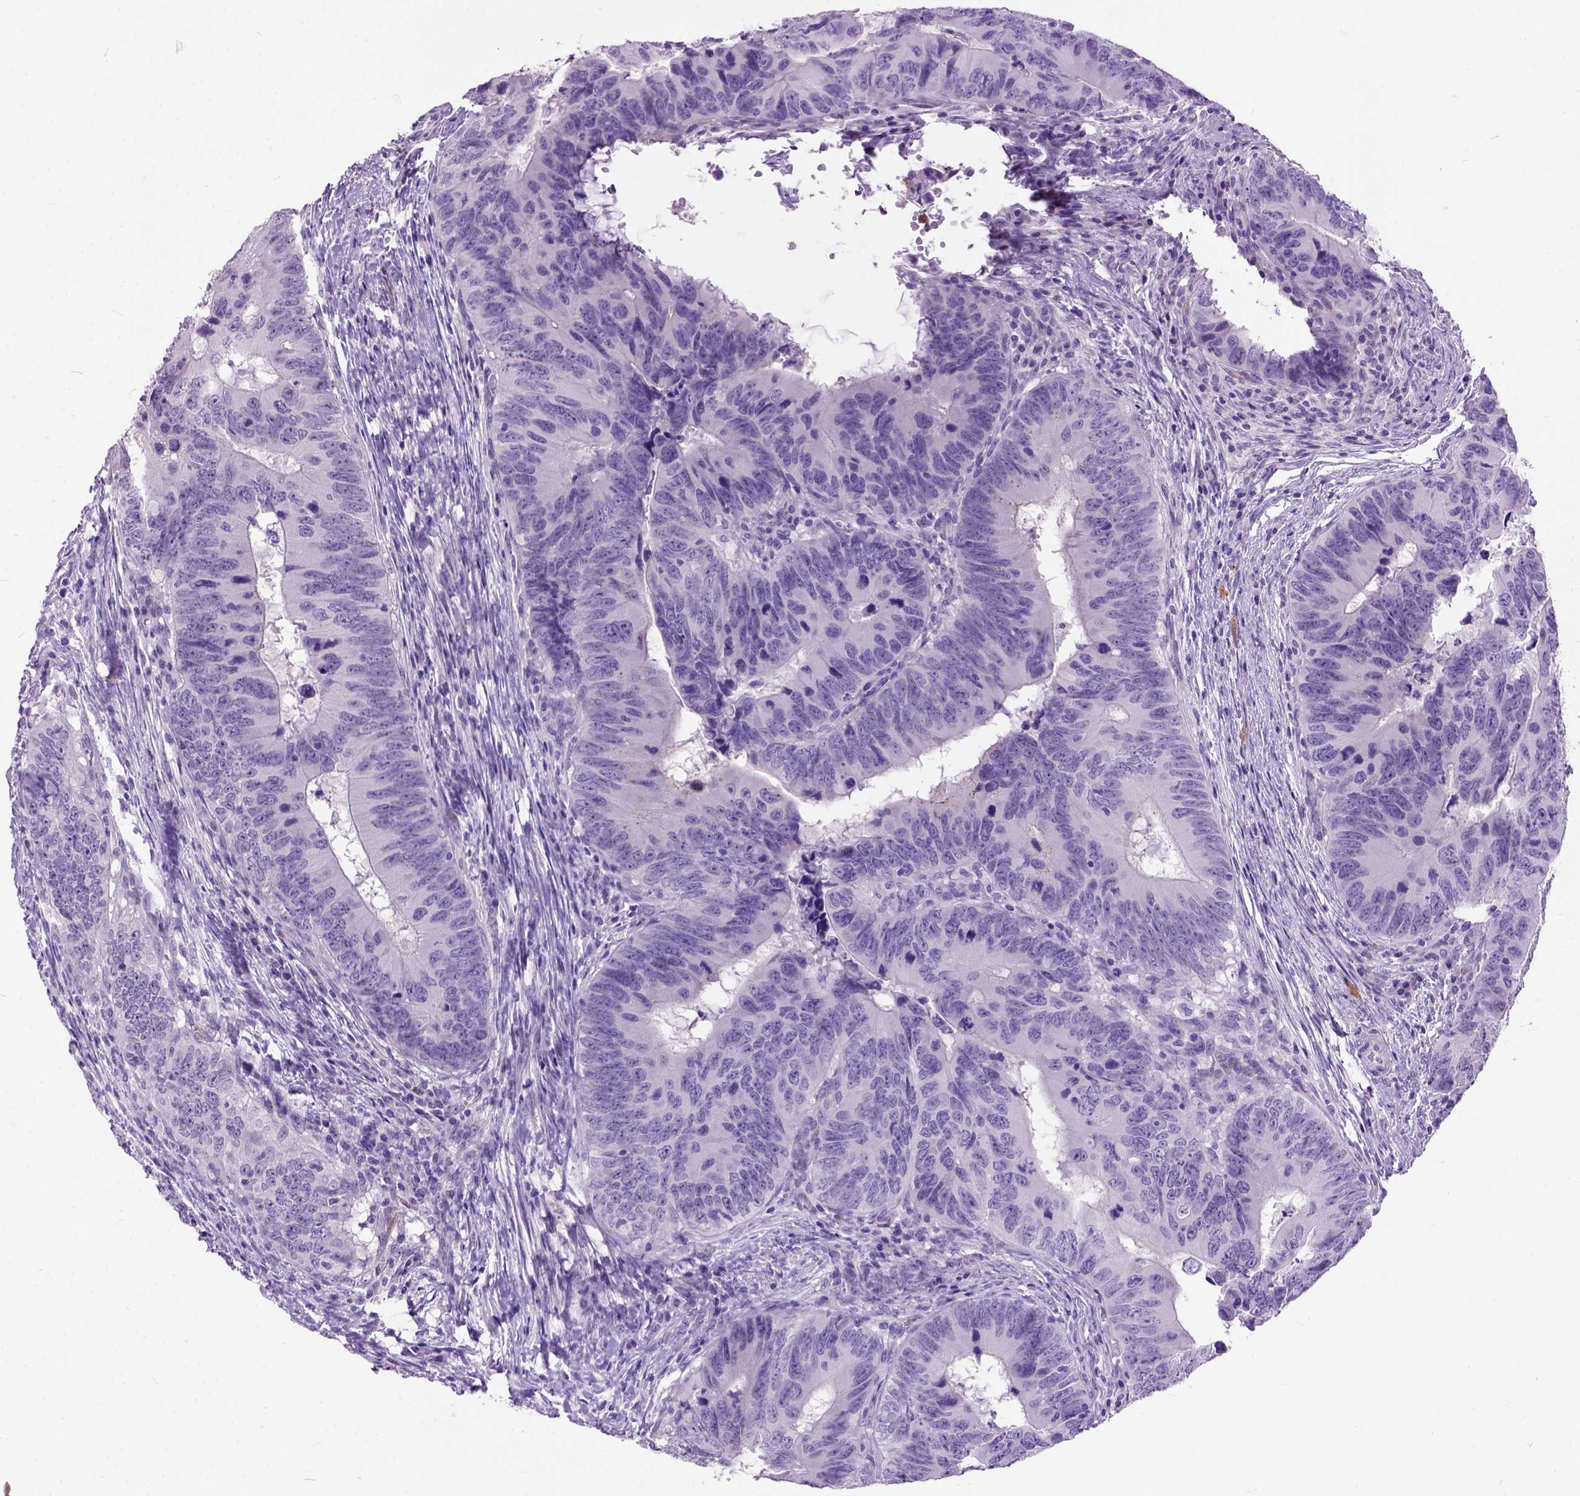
{"staining": {"intensity": "negative", "quantity": "none", "location": "none"}, "tissue": "colorectal cancer", "cell_type": "Tumor cells", "image_type": "cancer", "snomed": [{"axis": "morphology", "description": "Adenocarcinoma, NOS"}, {"axis": "topography", "description": "Colon"}], "caption": "There is no significant expression in tumor cells of colorectal cancer (adenocarcinoma).", "gene": "MAPT", "patient": {"sex": "female", "age": 82}}